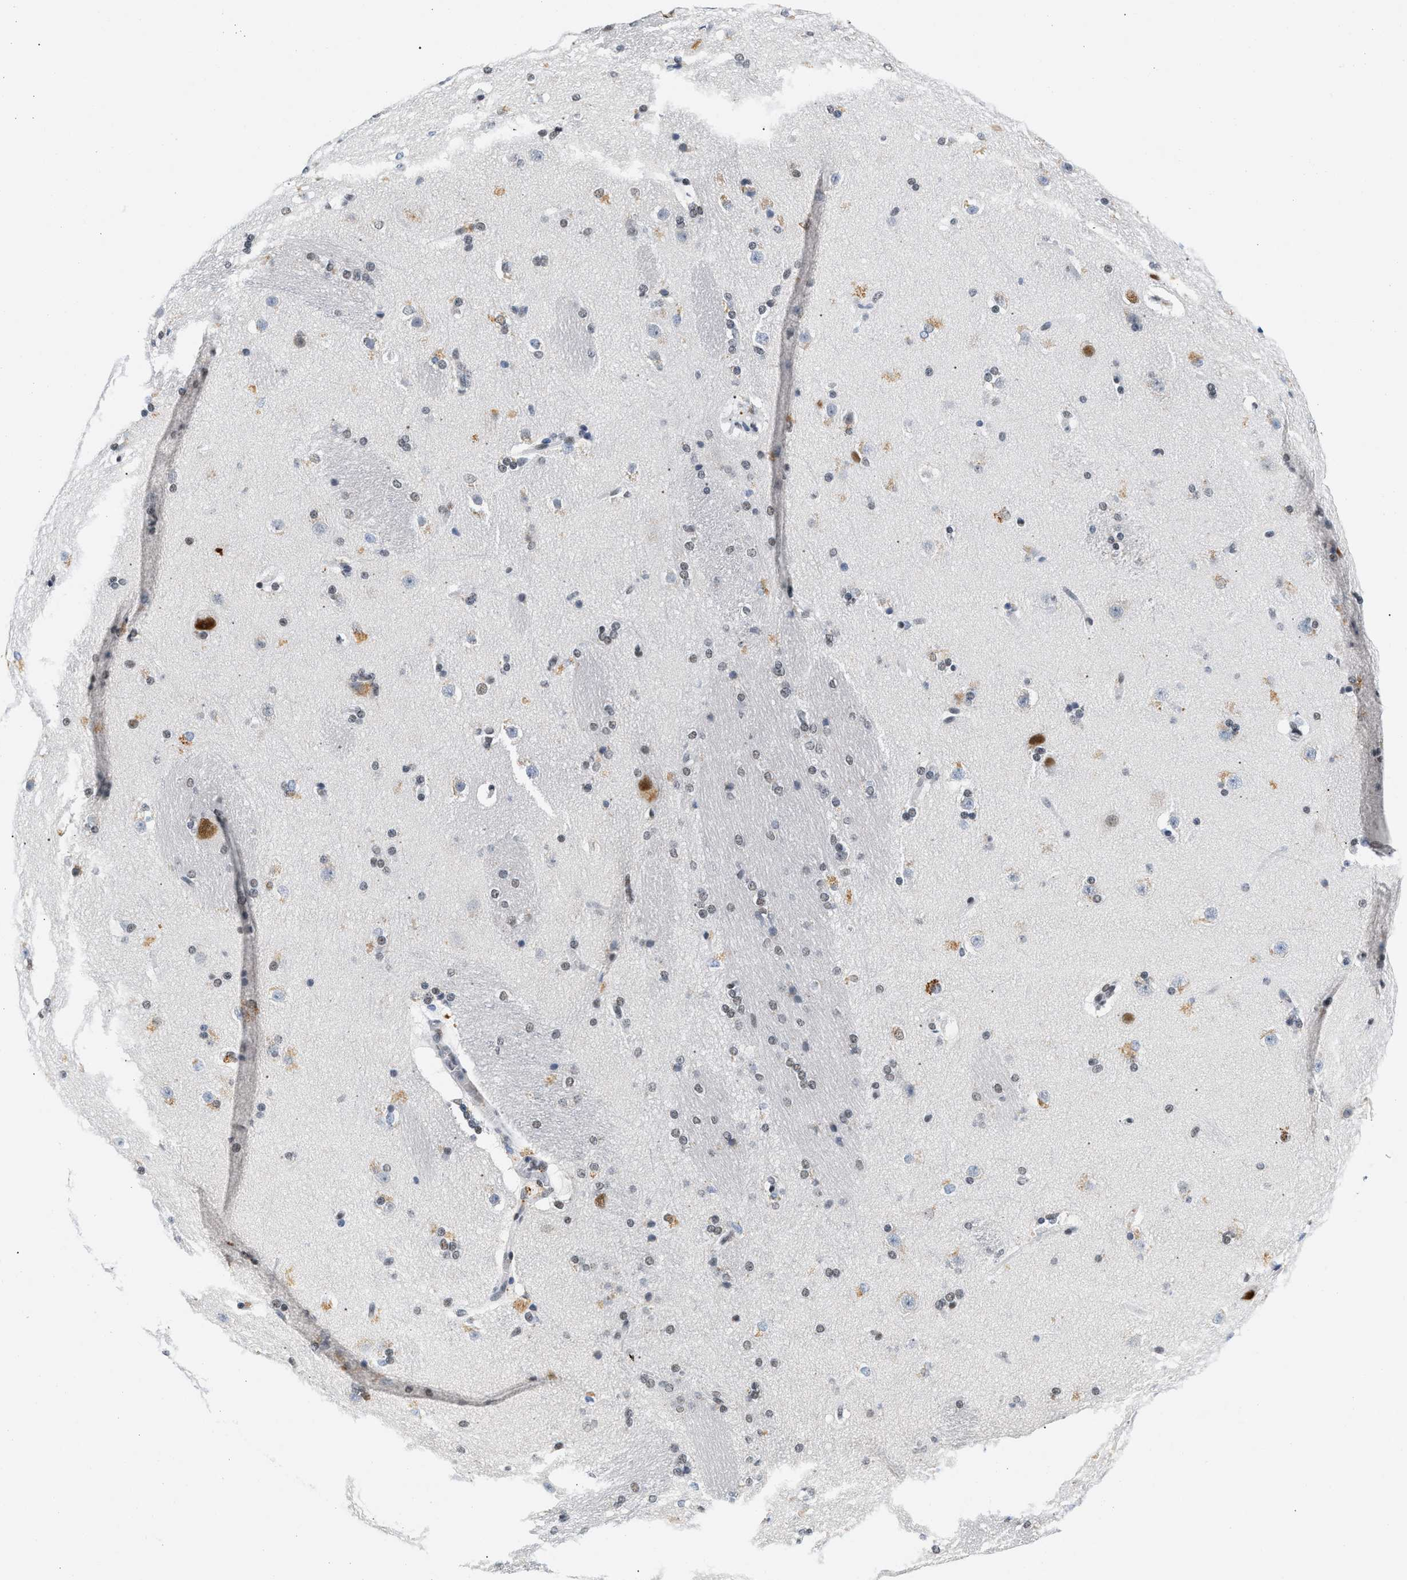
{"staining": {"intensity": "moderate", "quantity": "<25%", "location": "cytoplasmic/membranous,nuclear"}, "tissue": "caudate", "cell_type": "Glial cells", "image_type": "normal", "snomed": [{"axis": "morphology", "description": "Normal tissue, NOS"}, {"axis": "topography", "description": "Lateral ventricle wall"}], "caption": "Unremarkable caudate reveals moderate cytoplasmic/membranous,nuclear staining in approximately <25% of glial cells, visualized by immunohistochemistry.", "gene": "ATF2", "patient": {"sex": "female", "age": 19}}